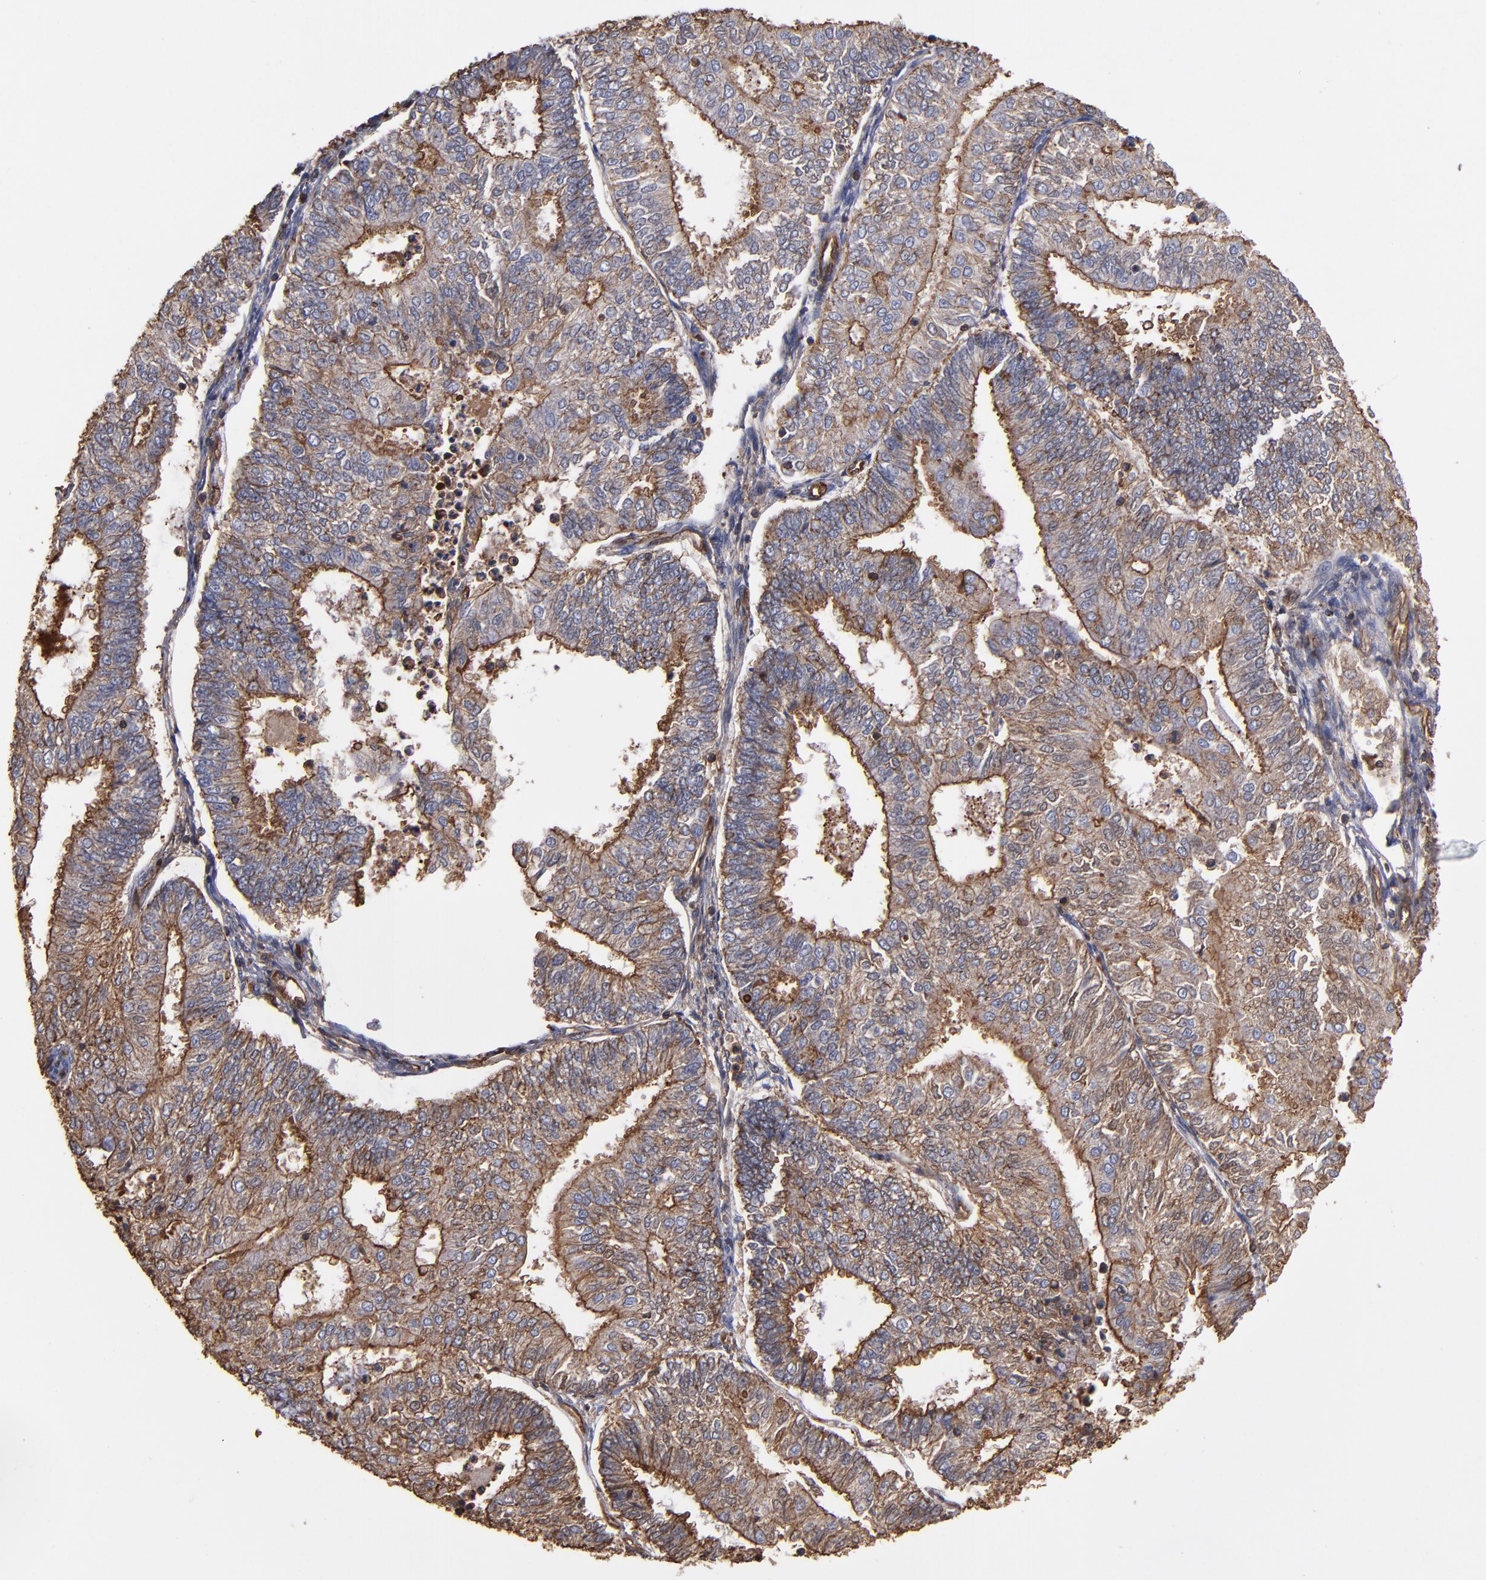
{"staining": {"intensity": "moderate", "quantity": ">75%", "location": "cytoplasmic/membranous"}, "tissue": "endometrial cancer", "cell_type": "Tumor cells", "image_type": "cancer", "snomed": [{"axis": "morphology", "description": "Adenocarcinoma, NOS"}, {"axis": "topography", "description": "Endometrium"}], "caption": "The micrograph demonstrates a brown stain indicating the presence of a protein in the cytoplasmic/membranous of tumor cells in adenocarcinoma (endometrial). The protein is shown in brown color, while the nuclei are stained blue.", "gene": "ACTN4", "patient": {"sex": "female", "age": 59}}